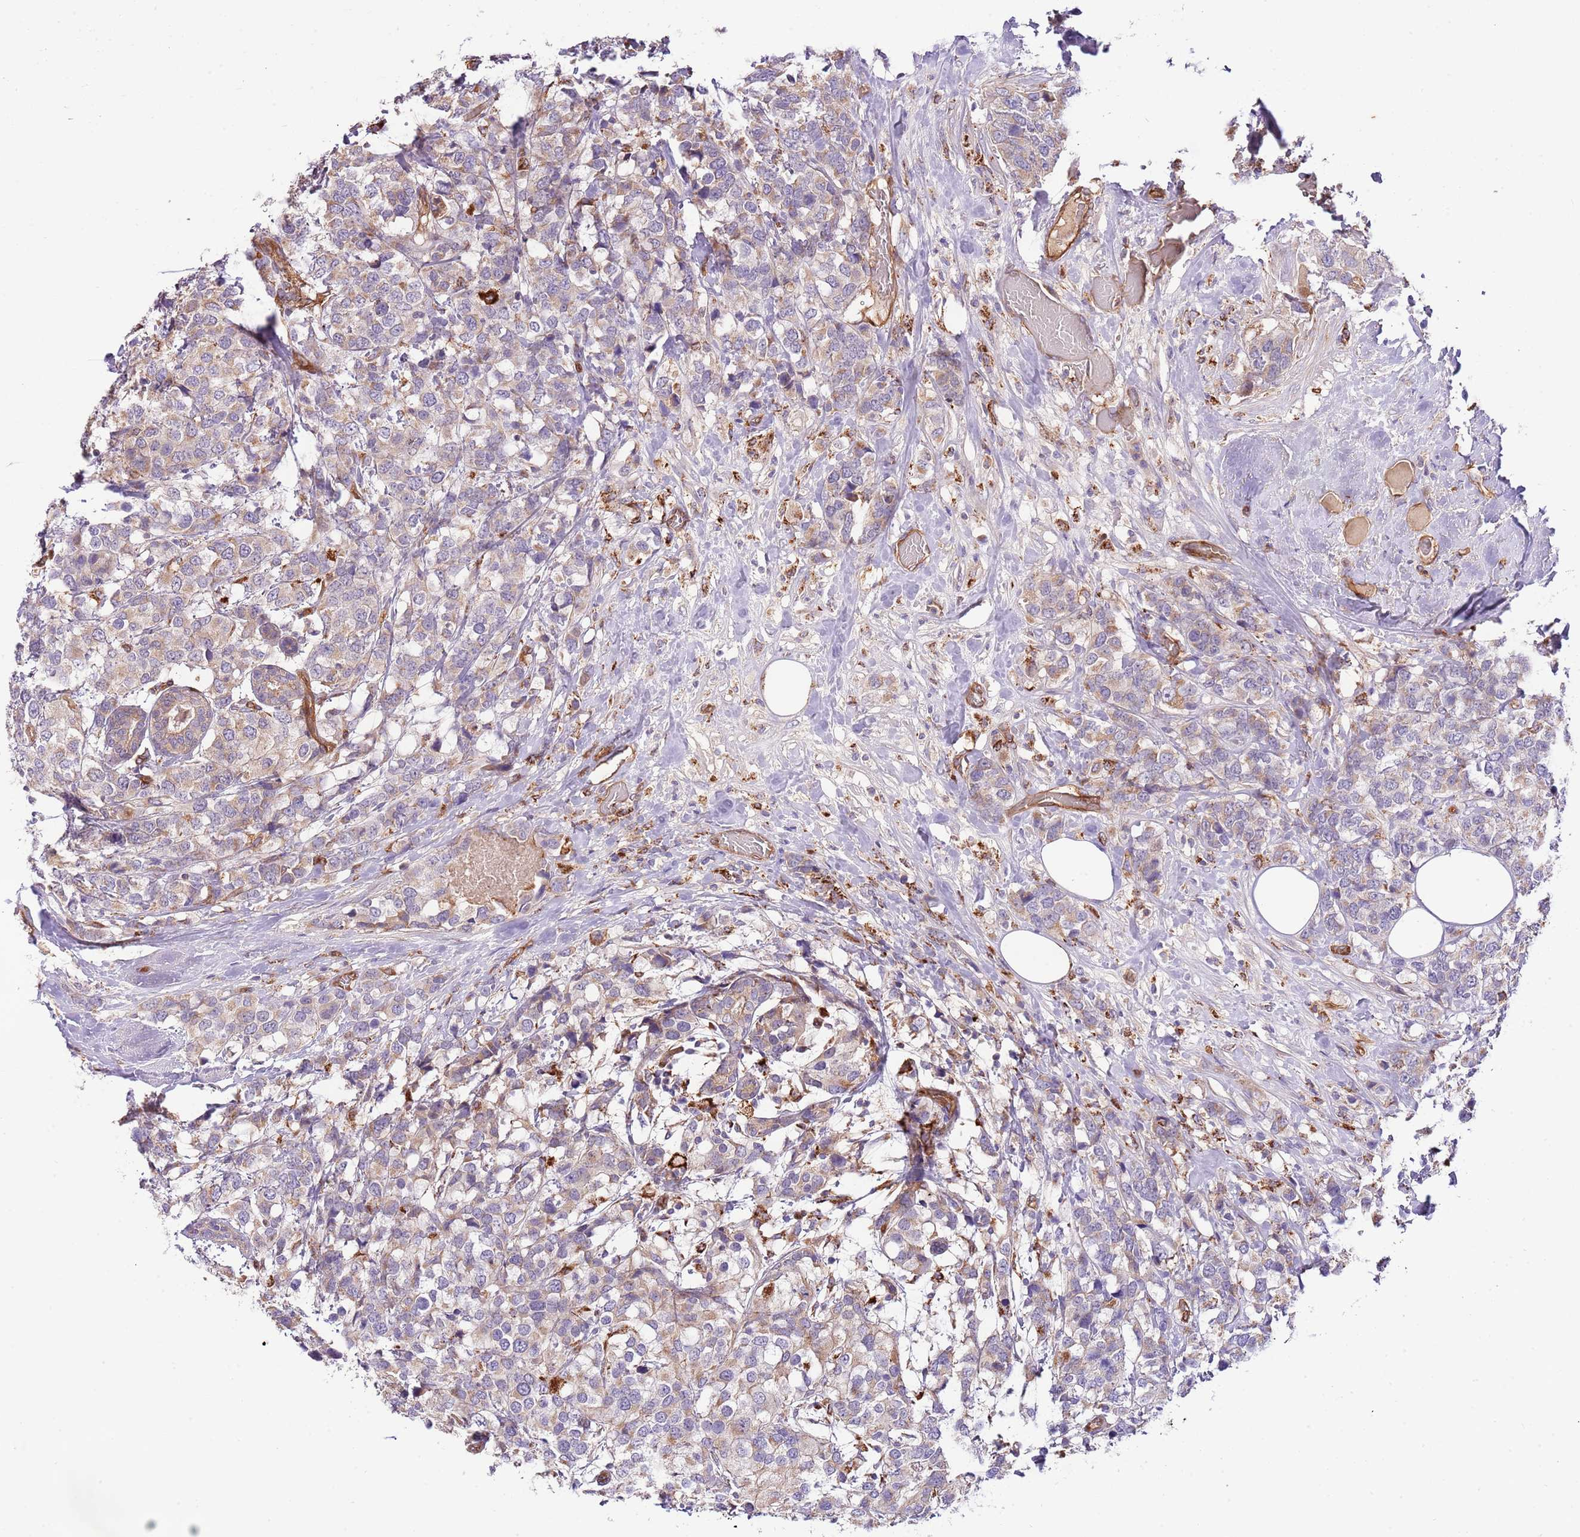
{"staining": {"intensity": "weak", "quantity": "<25%", "location": "cytoplasmic/membranous"}, "tissue": "breast cancer", "cell_type": "Tumor cells", "image_type": "cancer", "snomed": [{"axis": "morphology", "description": "Lobular carcinoma"}, {"axis": "topography", "description": "Breast"}], "caption": "DAB immunohistochemical staining of breast cancer shows no significant positivity in tumor cells.", "gene": "DOCK6", "patient": {"sex": "female", "age": 59}}